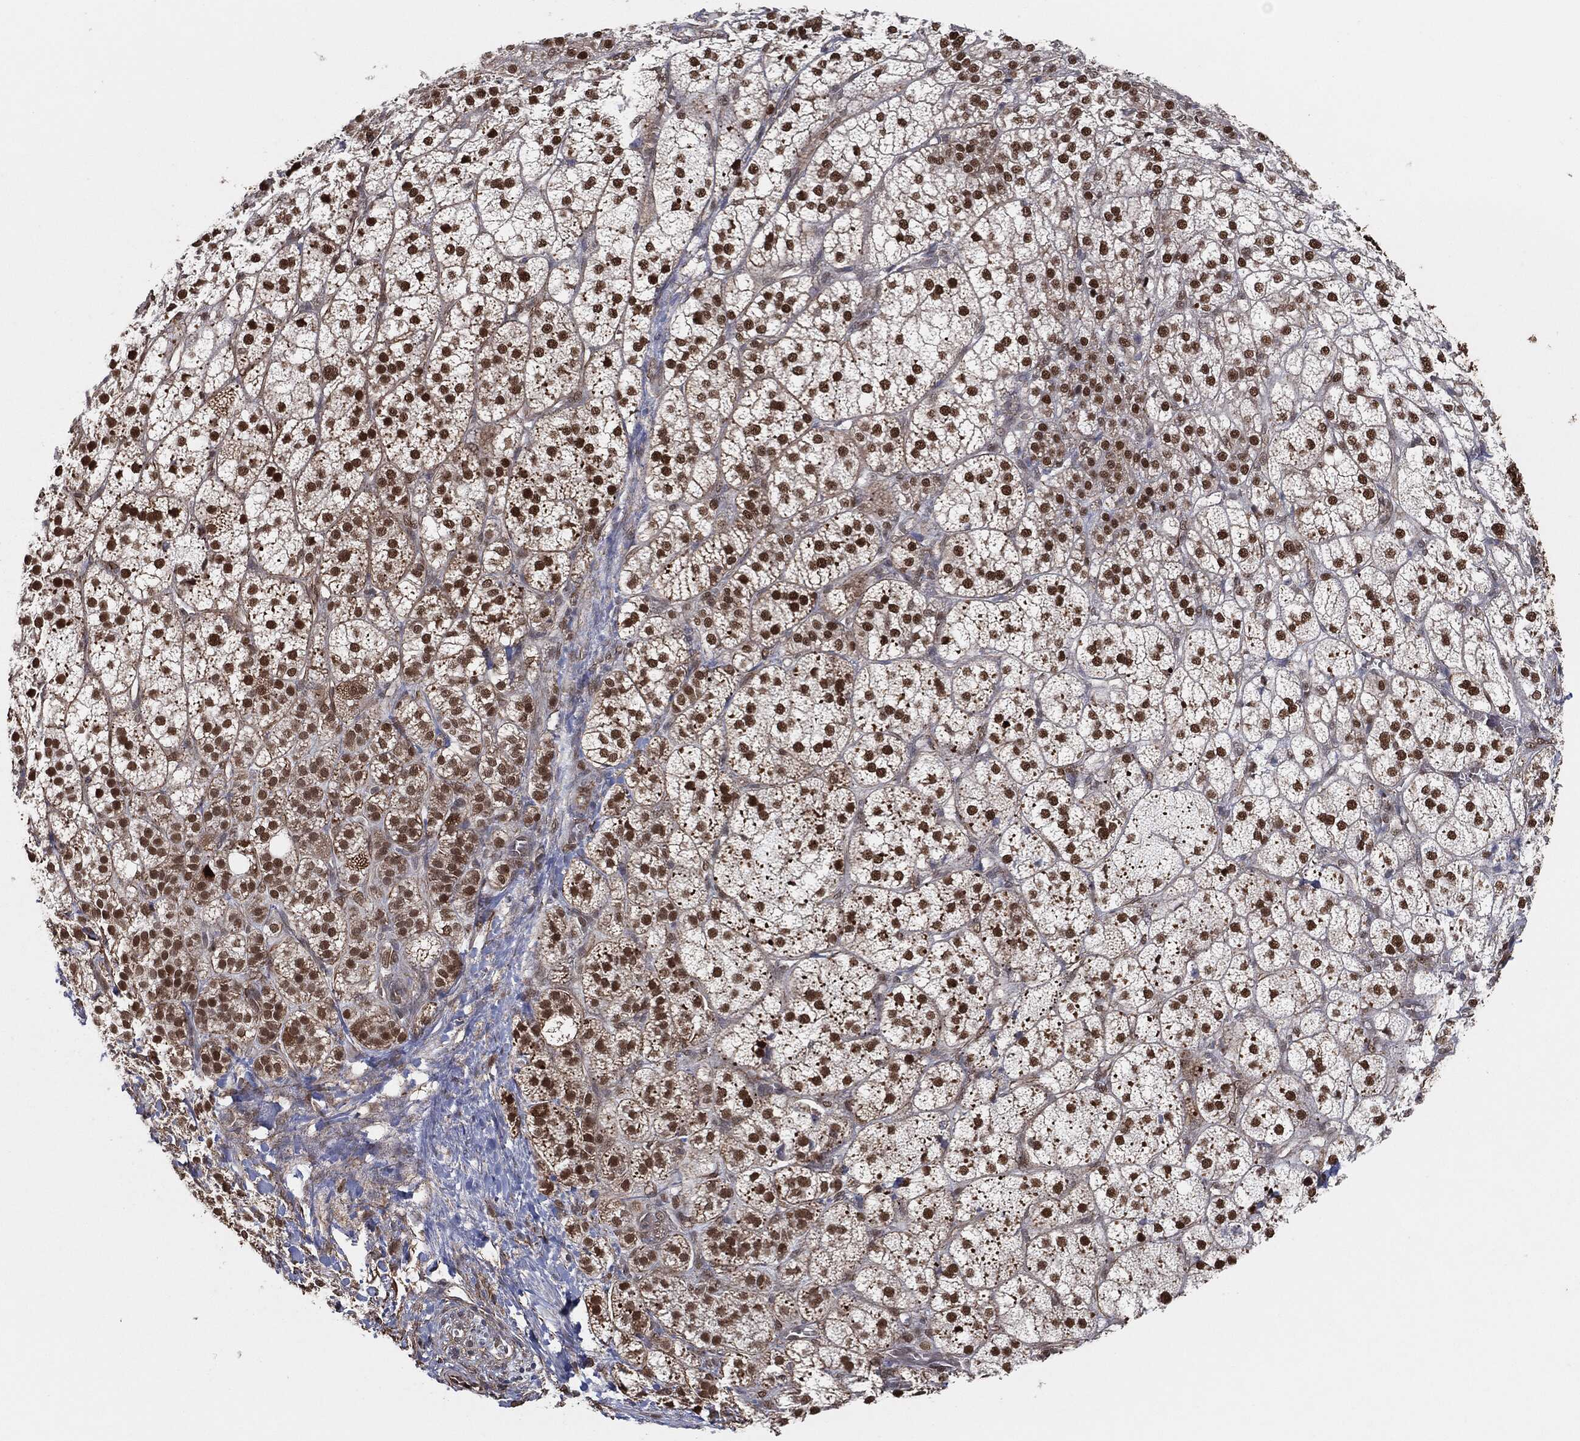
{"staining": {"intensity": "strong", "quantity": ">75%", "location": "nuclear"}, "tissue": "adrenal gland", "cell_type": "Glandular cells", "image_type": "normal", "snomed": [{"axis": "morphology", "description": "Normal tissue, NOS"}, {"axis": "topography", "description": "Adrenal gland"}], "caption": "Brown immunohistochemical staining in normal human adrenal gland demonstrates strong nuclear staining in approximately >75% of glandular cells.", "gene": "TP53RK", "patient": {"sex": "female", "age": 60}}